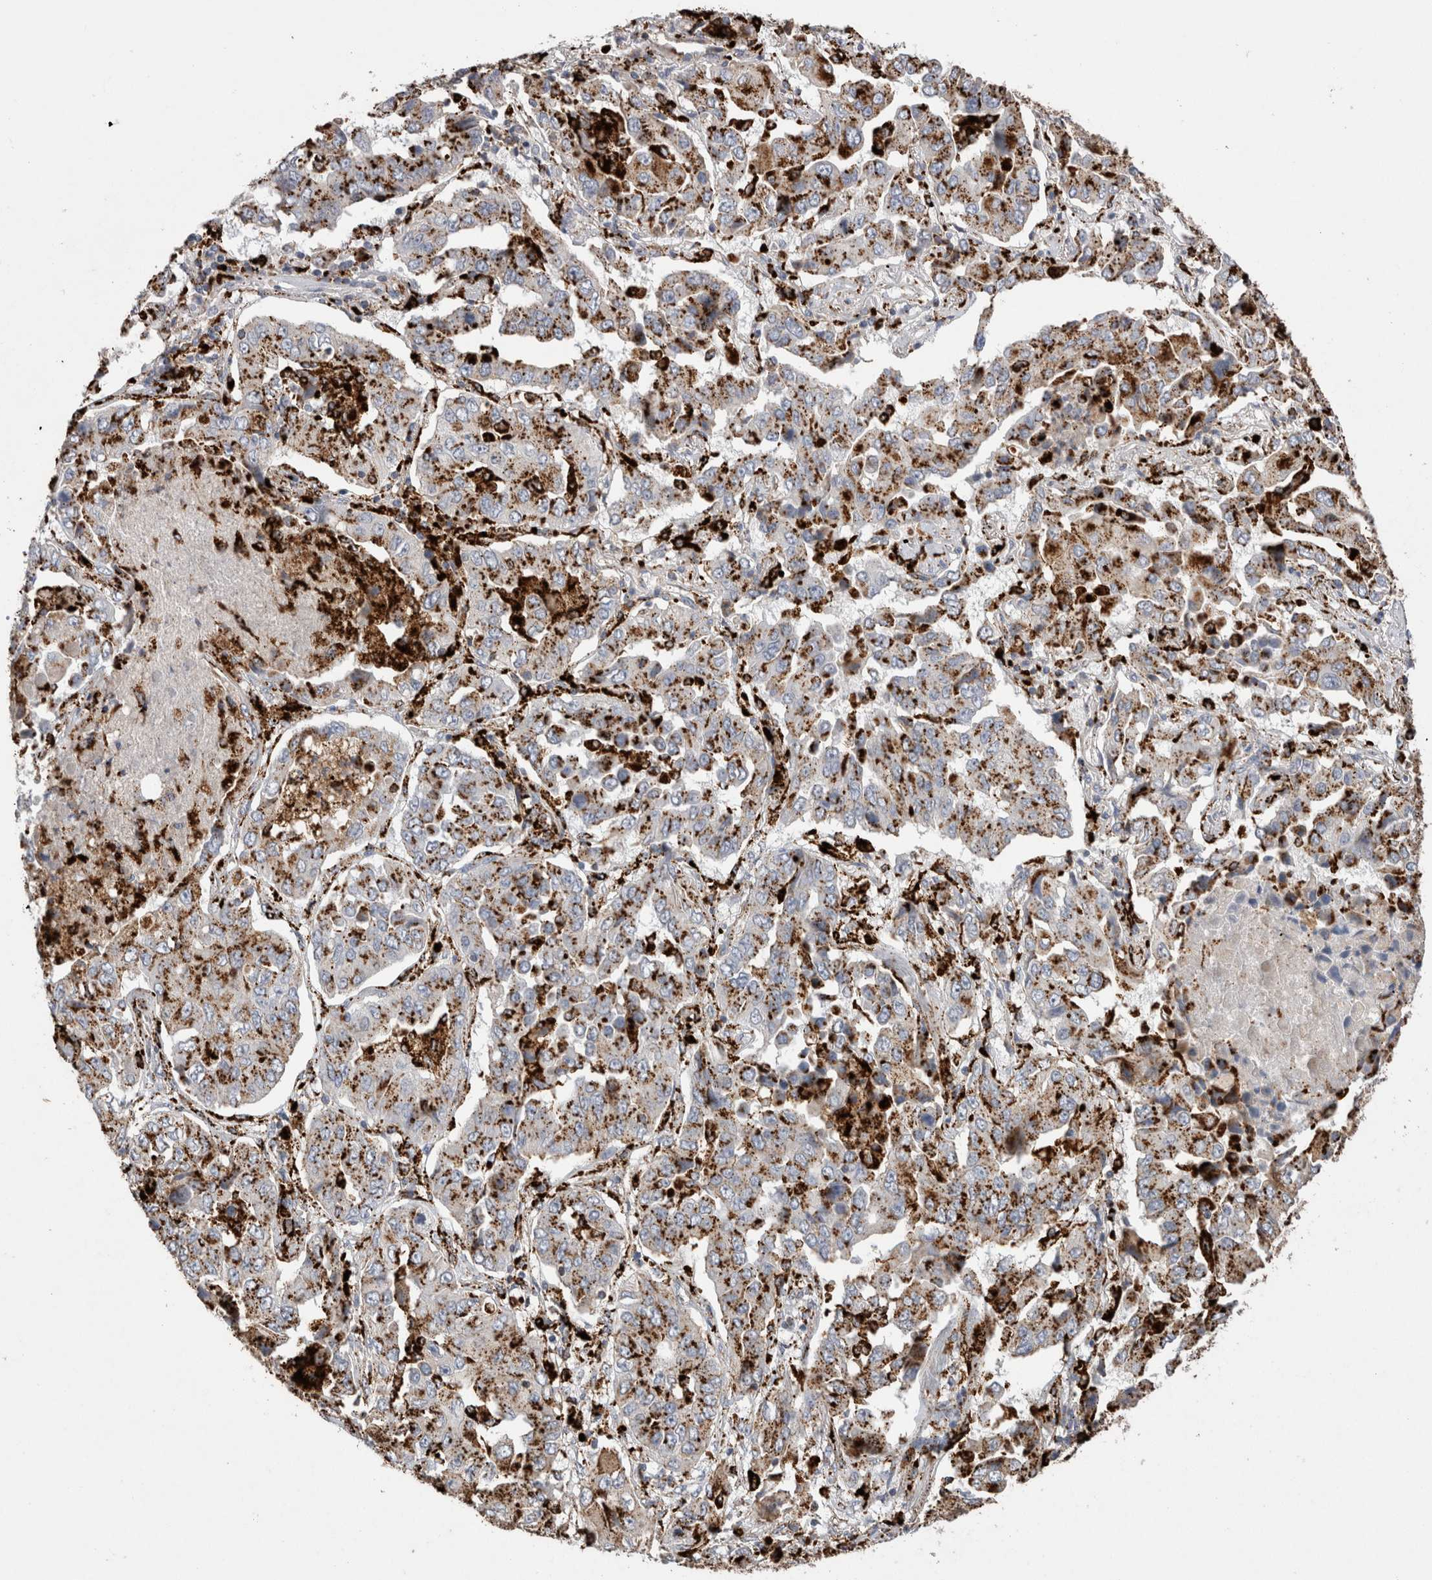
{"staining": {"intensity": "moderate", "quantity": ">75%", "location": "cytoplasmic/membranous"}, "tissue": "lung cancer", "cell_type": "Tumor cells", "image_type": "cancer", "snomed": [{"axis": "morphology", "description": "Adenocarcinoma, NOS"}, {"axis": "topography", "description": "Lung"}], "caption": "A histopathology image showing moderate cytoplasmic/membranous expression in about >75% of tumor cells in adenocarcinoma (lung), as visualized by brown immunohistochemical staining.", "gene": "CTSA", "patient": {"sex": "female", "age": 65}}